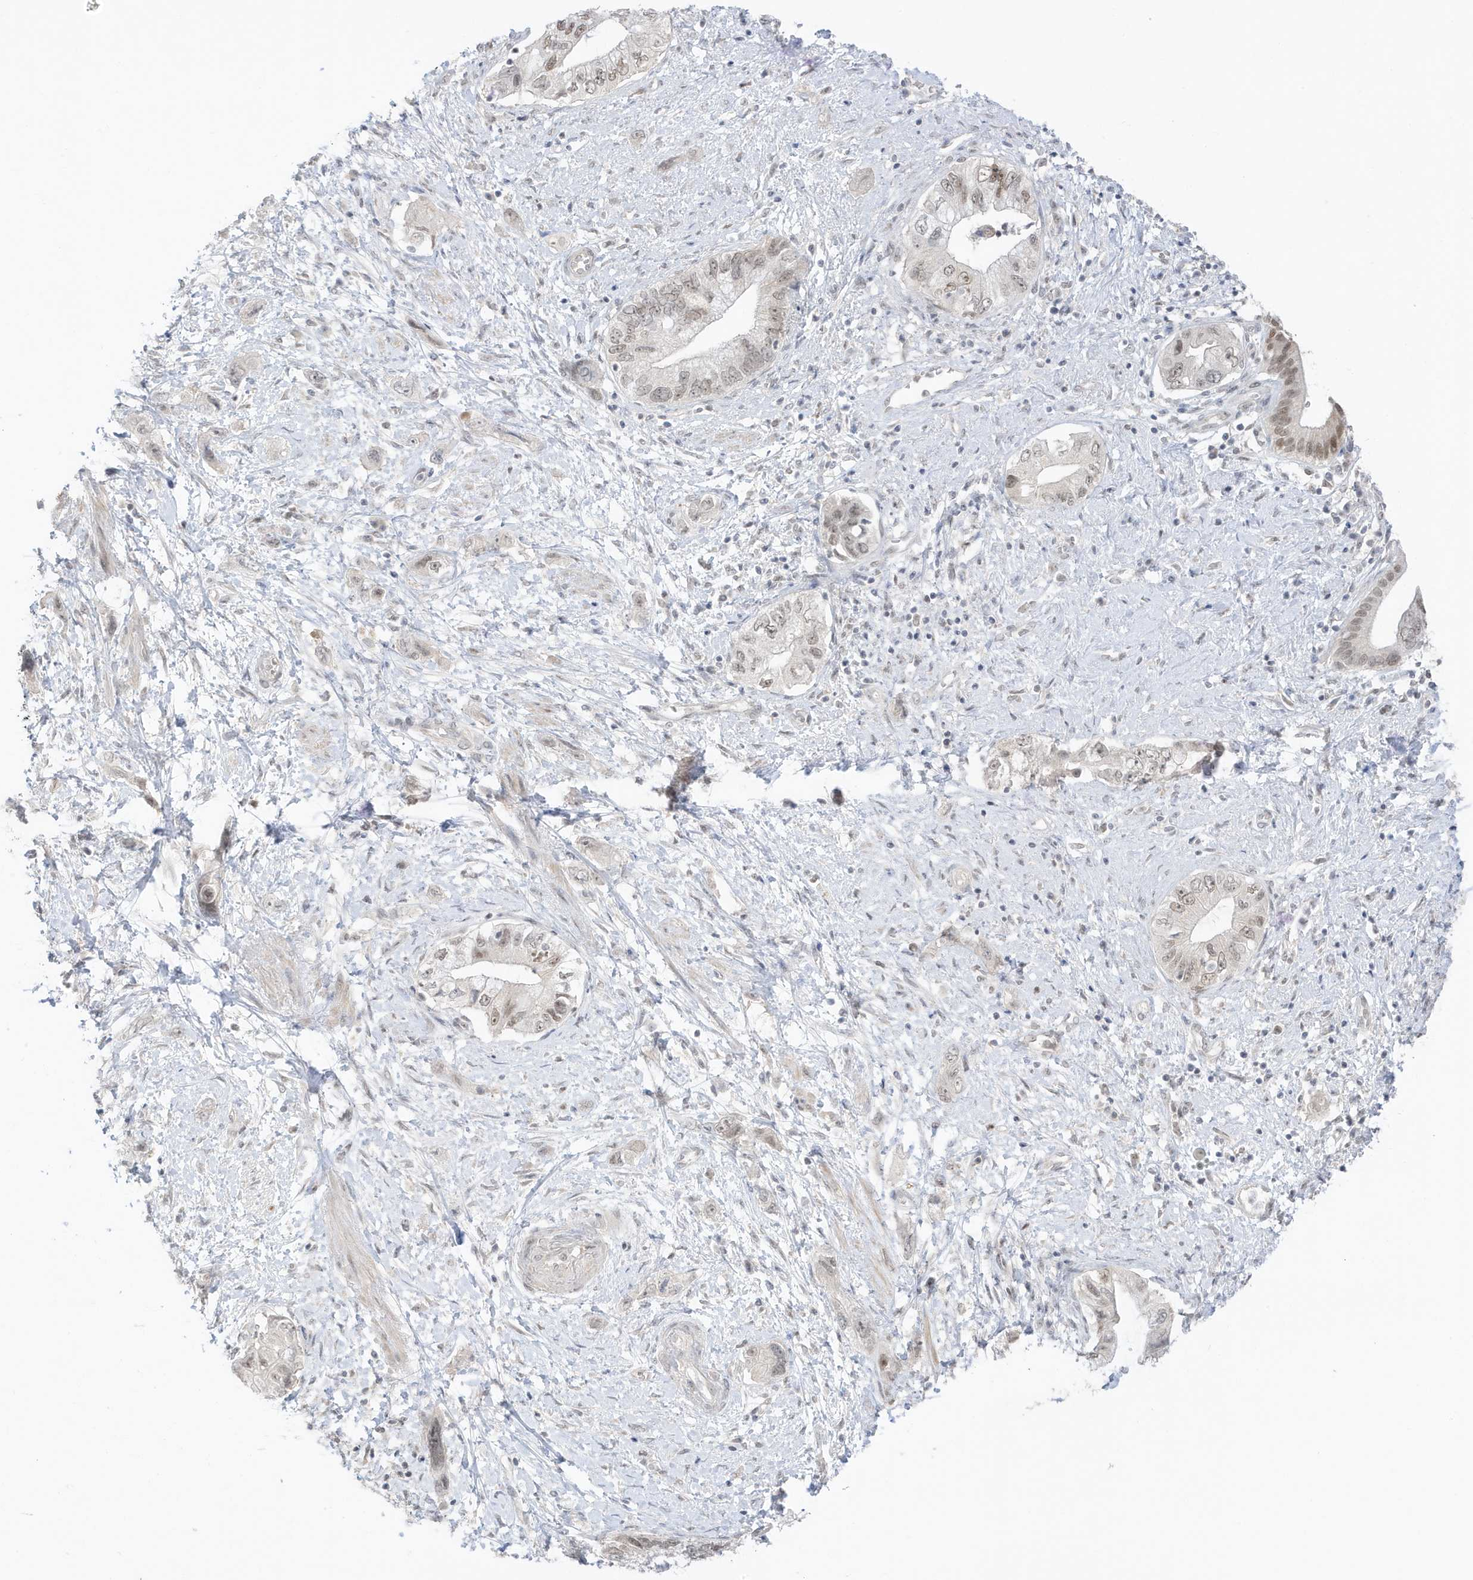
{"staining": {"intensity": "weak", "quantity": "25%-75%", "location": "nuclear"}, "tissue": "pancreatic cancer", "cell_type": "Tumor cells", "image_type": "cancer", "snomed": [{"axis": "morphology", "description": "Adenocarcinoma, NOS"}, {"axis": "topography", "description": "Pancreas"}], "caption": "Immunohistochemical staining of human pancreatic cancer (adenocarcinoma) displays weak nuclear protein staining in approximately 25%-75% of tumor cells.", "gene": "MSL3", "patient": {"sex": "female", "age": 73}}